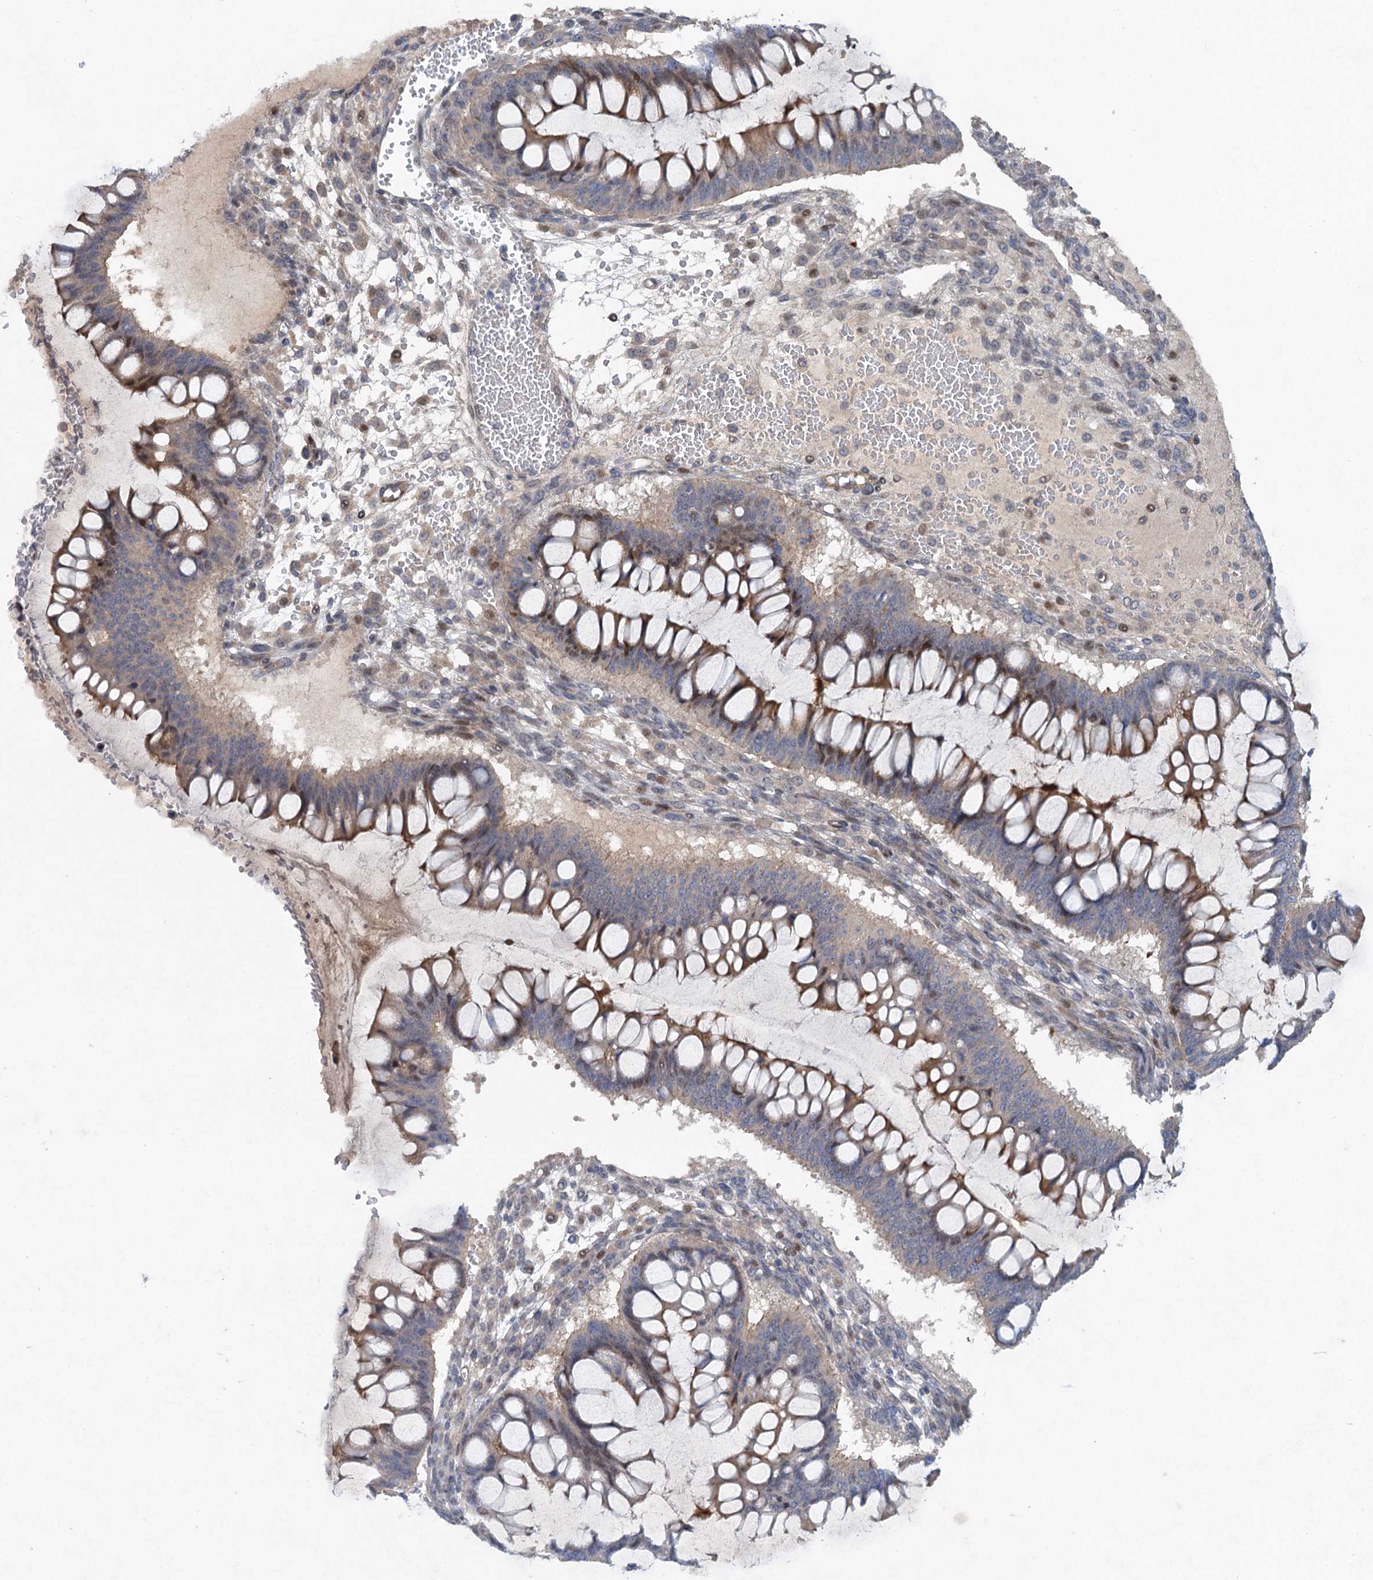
{"staining": {"intensity": "moderate", "quantity": "<25%", "location": "cytoplasmic/membranous"}, "tissue": "ovarian cancer", "cell_type": "Tumor cells", "image_type": "cancer", "snomed": [{"axis": "morphology", "description": "Cystadenocarcinoma, mucinous, NOS"}, {"axis": "topography", "description": "Ovary"}], "caption": "A brown stain highlights moderate cytoplasmic/membranous positivity of a protein in human ovarian cancer tumor cells.", "gene": "NUDT22", "patient": {"sex": "female", "age": 73}}